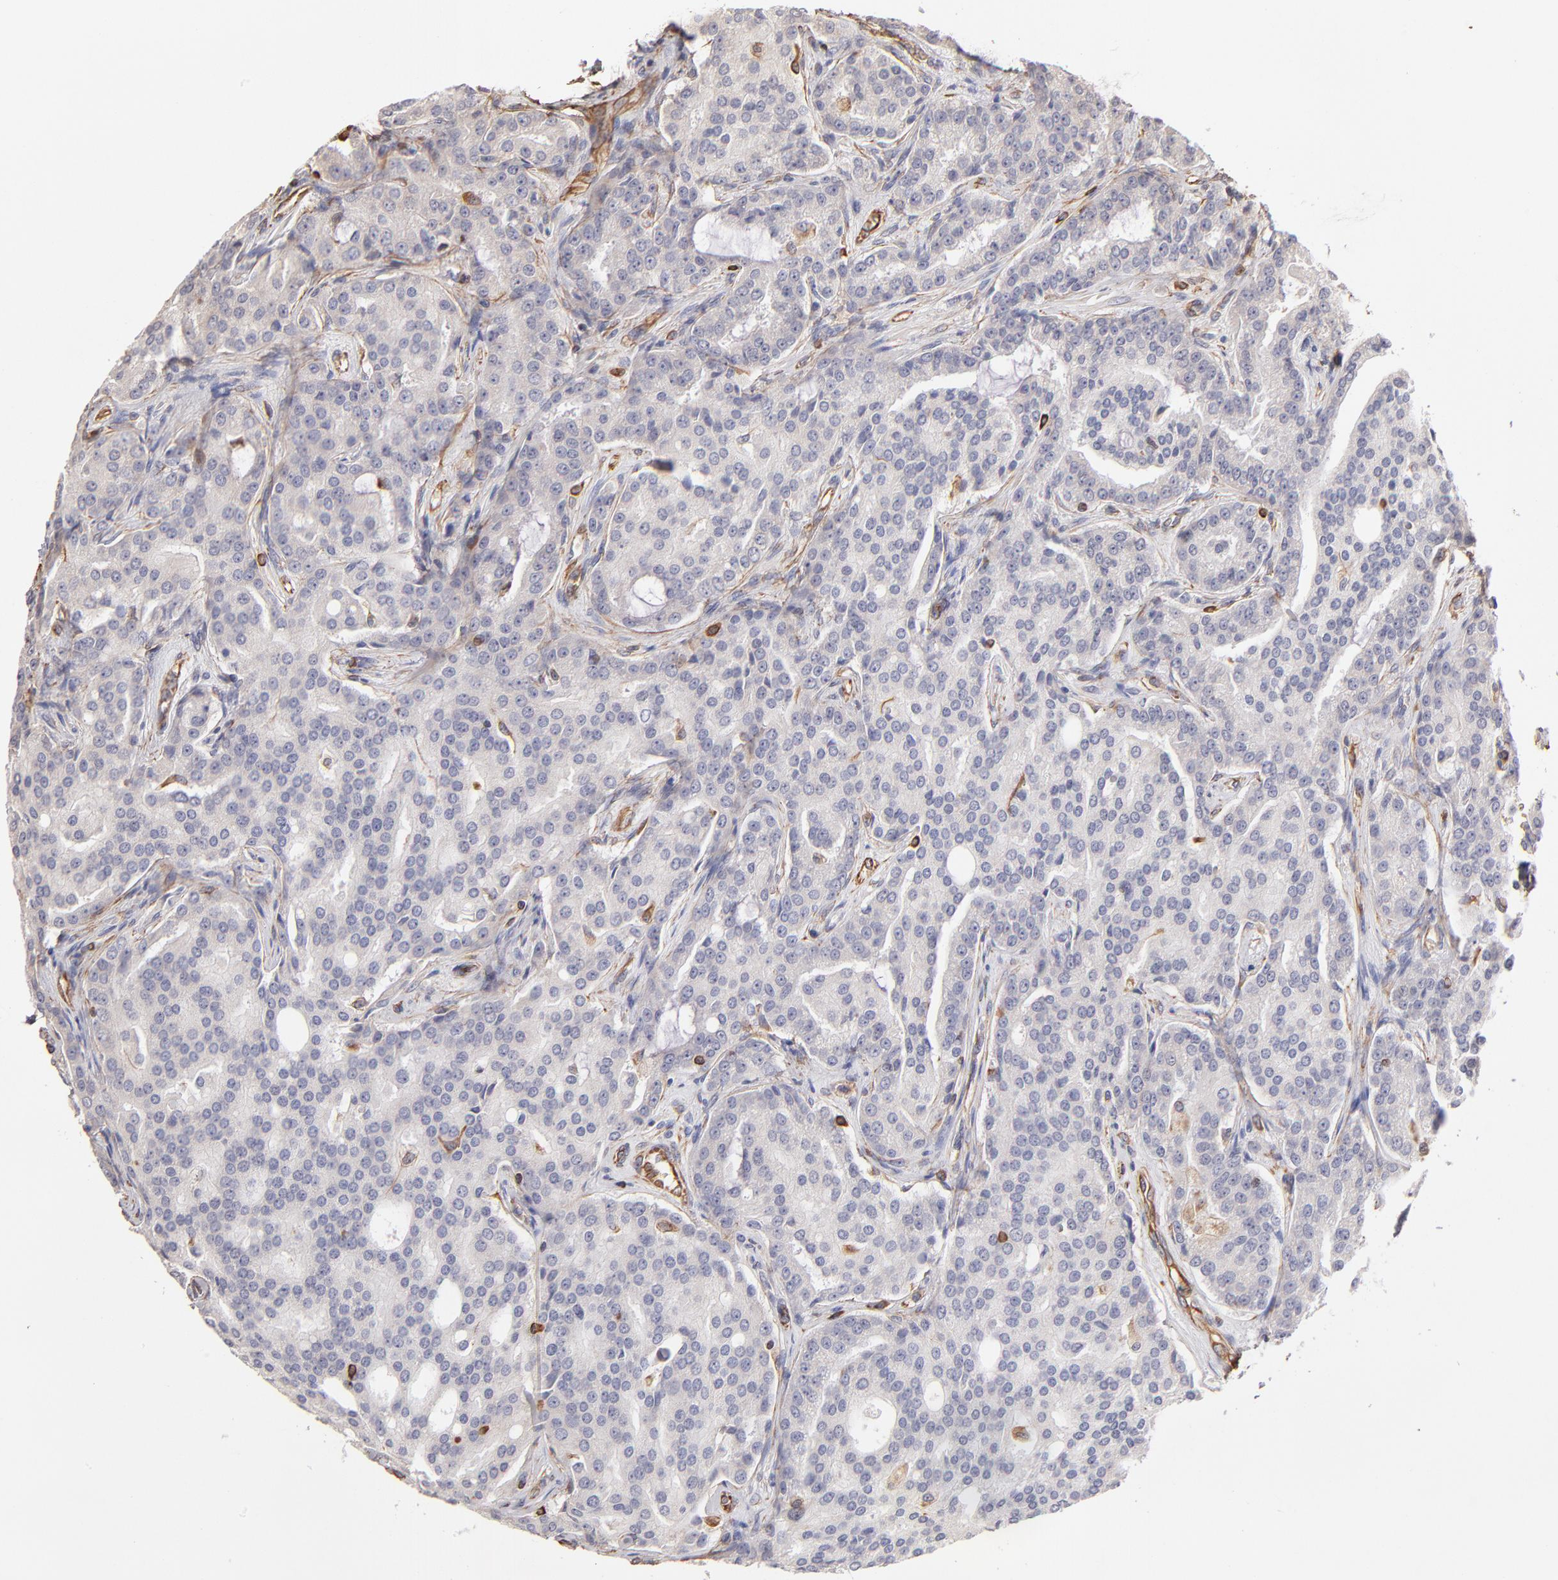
{"staining": {"intensity": "negative", "quantity": "none", "location": "none"}, "tissue": "prostate cancer", "cell_type": "Tumor cells", "image_type": "cancer", "snomed": [{"axis": "morphology", "description": "Adenocarcinoma, High grade"}, {"axis": "topography", "description": "Prostate"}], "caption": "High power microscopy image of an IHC histopathology image of prostate high-grade adenocarcinoma, revealing no significant staining in tumor cells.", "gene": "ABCC1", "patient": {"sex": "male", "age": 72}}